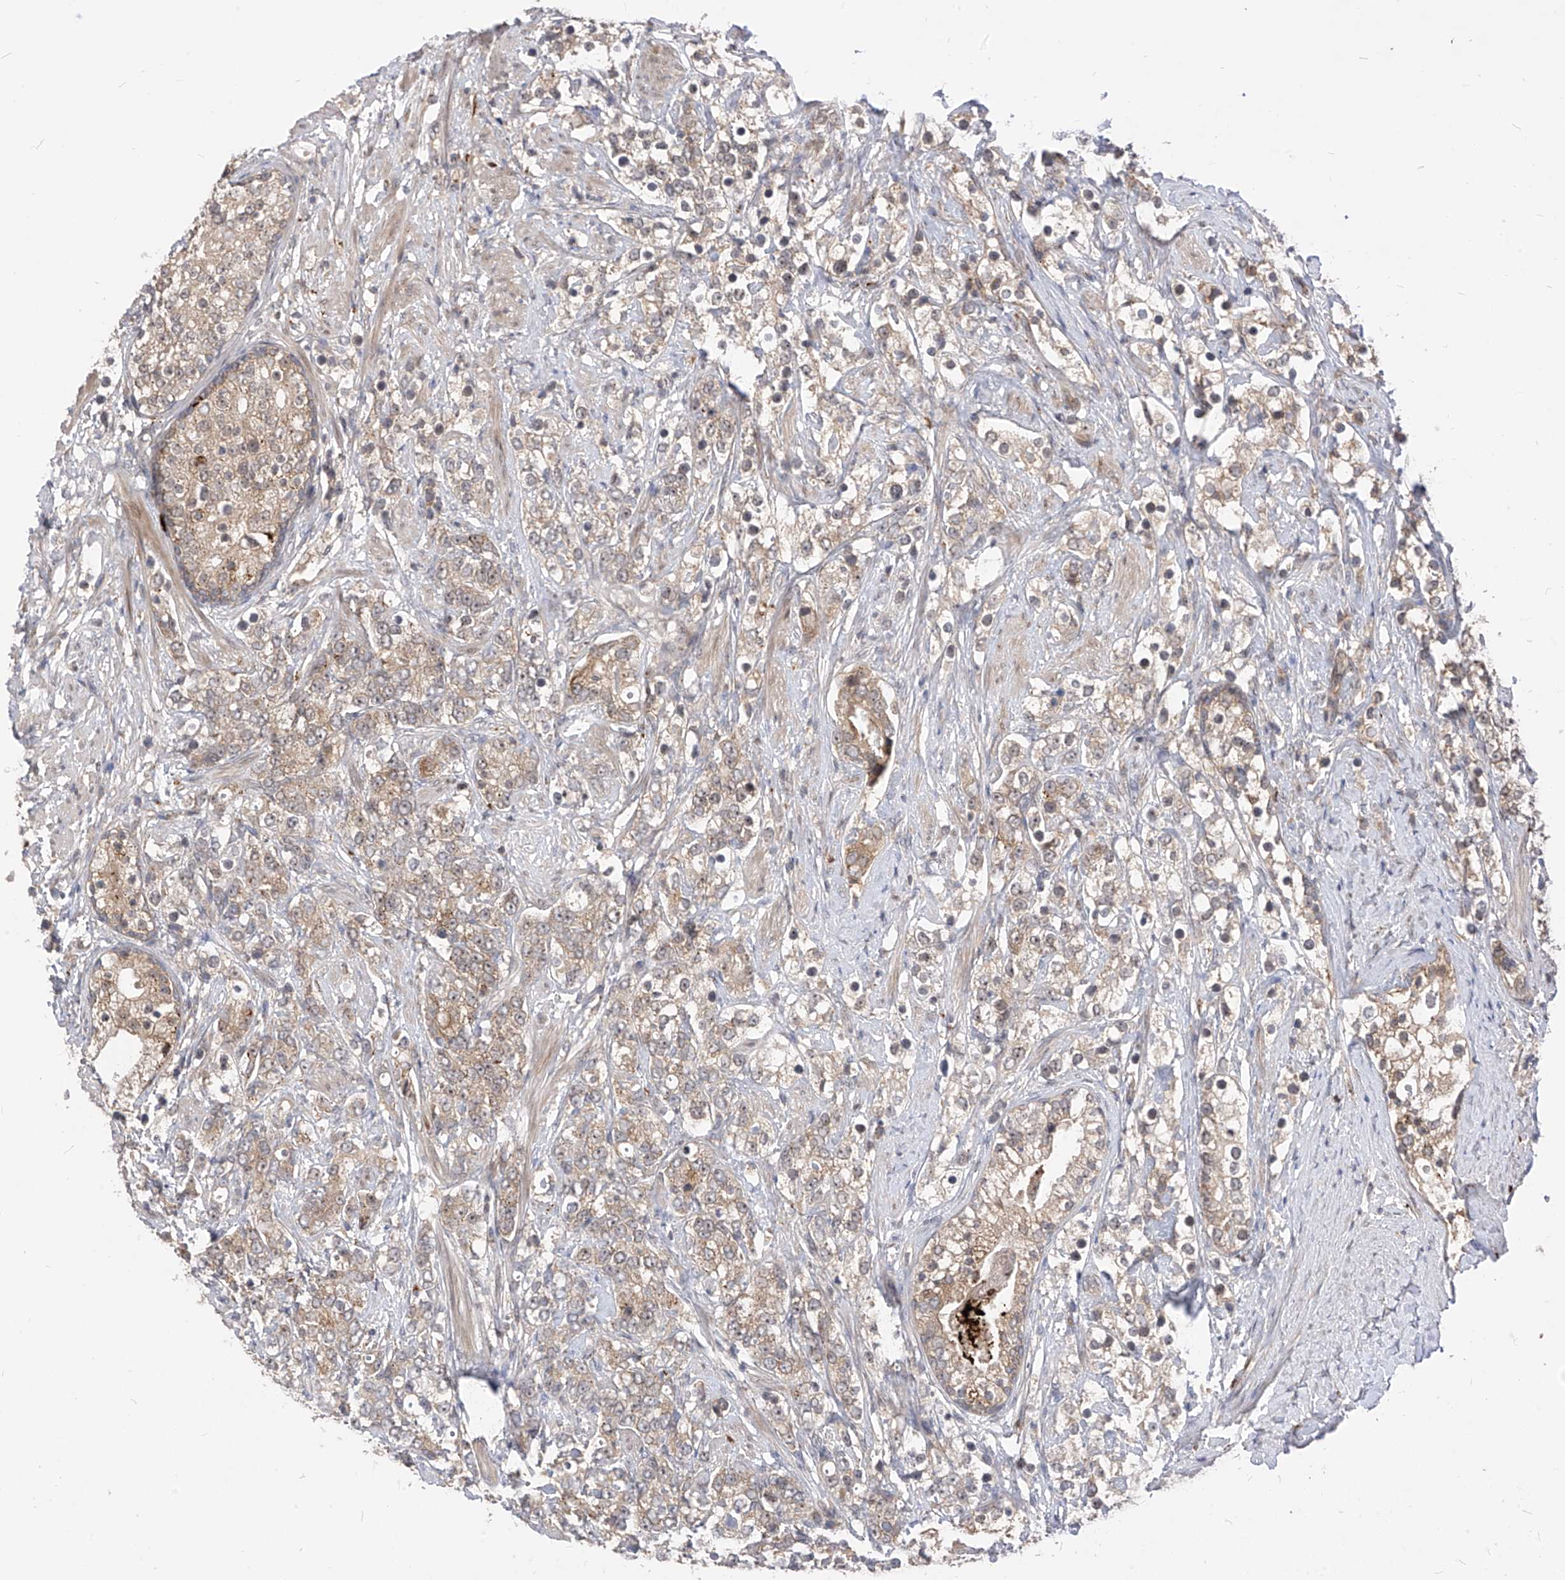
{"staining": {"intensity": "moderate", "quantity": ">75%", "location": "cytoplasmic/membranous,nuclear"}, "tissue": "prostate cancer", "cell_type": "Tumor cells", "image_type": "cancer", "snomed": [{"axis": "morphology", "description": "Adenocarcinoma, High grade"}, {"axis": "topography", "description": "Prostate"}], "caption": "This image reveals IHC staining of adenocarcinoma (high-grade) (prostate), with medium moderate cytoplasmic/membranous and nuclear positivity in about >75% of tumor cells.", "gene": "CNKSR1", "patient": {"sex": "male", "age": 69}}